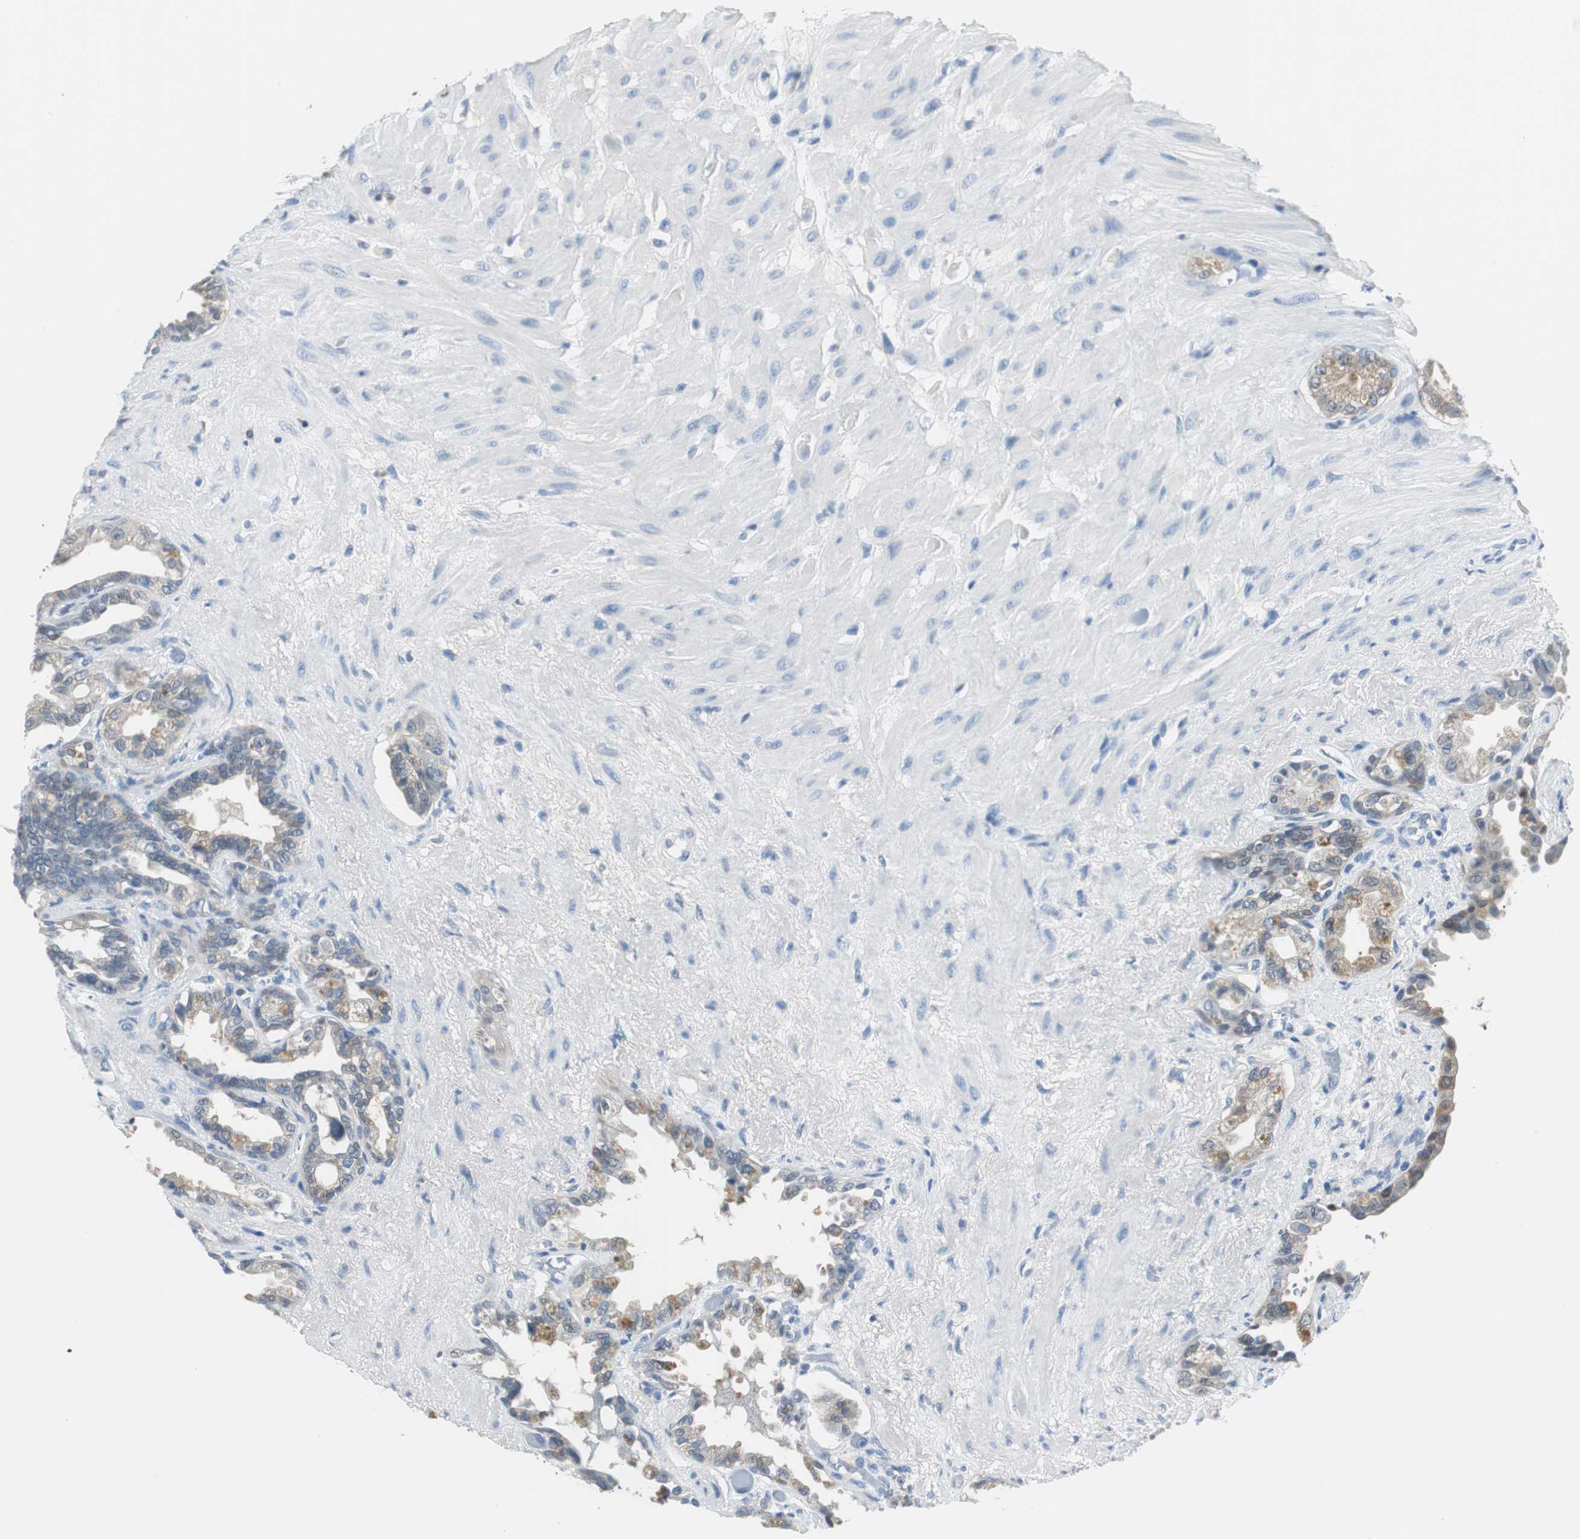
{"staining": {"intensity": "moderate", "quantity": "25%-75%", "location": "cytoplasmic/membranous"}, "tissue": "seminal vesicle", "cell_type": "Glandular cells", "image_type": "normal", "snomed": [{"axis": "morphology", "description": "Normal tissue, NOS"}, {"axis": "topography", "description": "Seminal veicle"}], "caption": "Immunohistochemistry (IHC) of unremarkable seminal vesicle exhibits medium levels of moderate cytoplasmic/membranous expression in about 25%-75% of glandular cells. (DAB = brown stain, brightfield microscopy at high magnification).", "gene": "FBP1", "patient": {"sex": "male", "age": 61}}